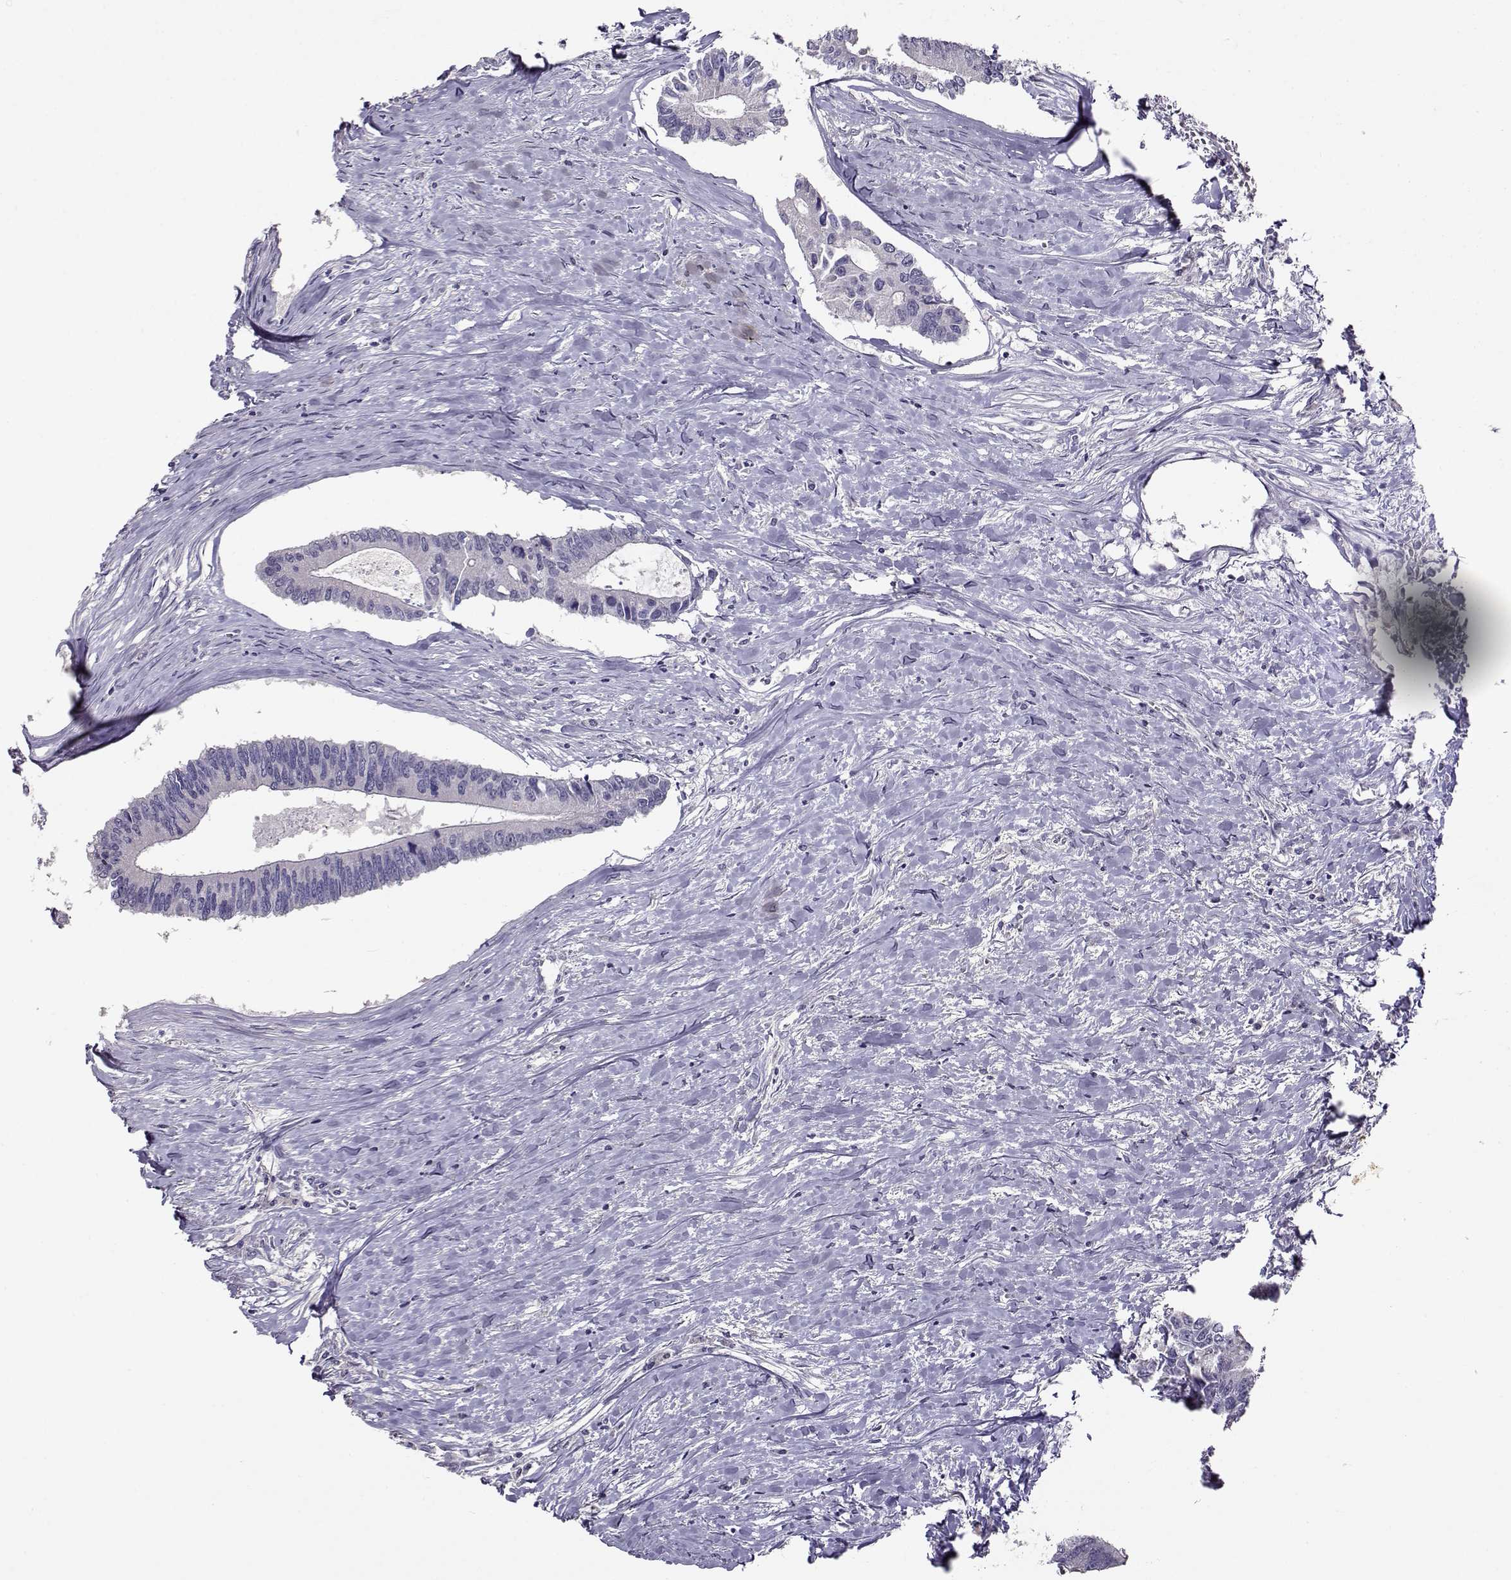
{"staining": {"intensity": "negative", "quantity": "none", "location": "none"}, "tissue": "colorectal cancer", "cell_type": "Tumor cells", "image_type": "cancer", "snomed": [{"axis": "morphology", "description": "Adenocarcinoma, NOS"}, {"axis": "topography", "description": "Colon"}], "caption": "An IHC photomicrograph of colorectal adenocarcinoma is shown. There is no staining in tumor cells of colorectal adenocarcinoma.", "gene": "RHOXF2", "patient": {"sex": "male", "age": 53}}